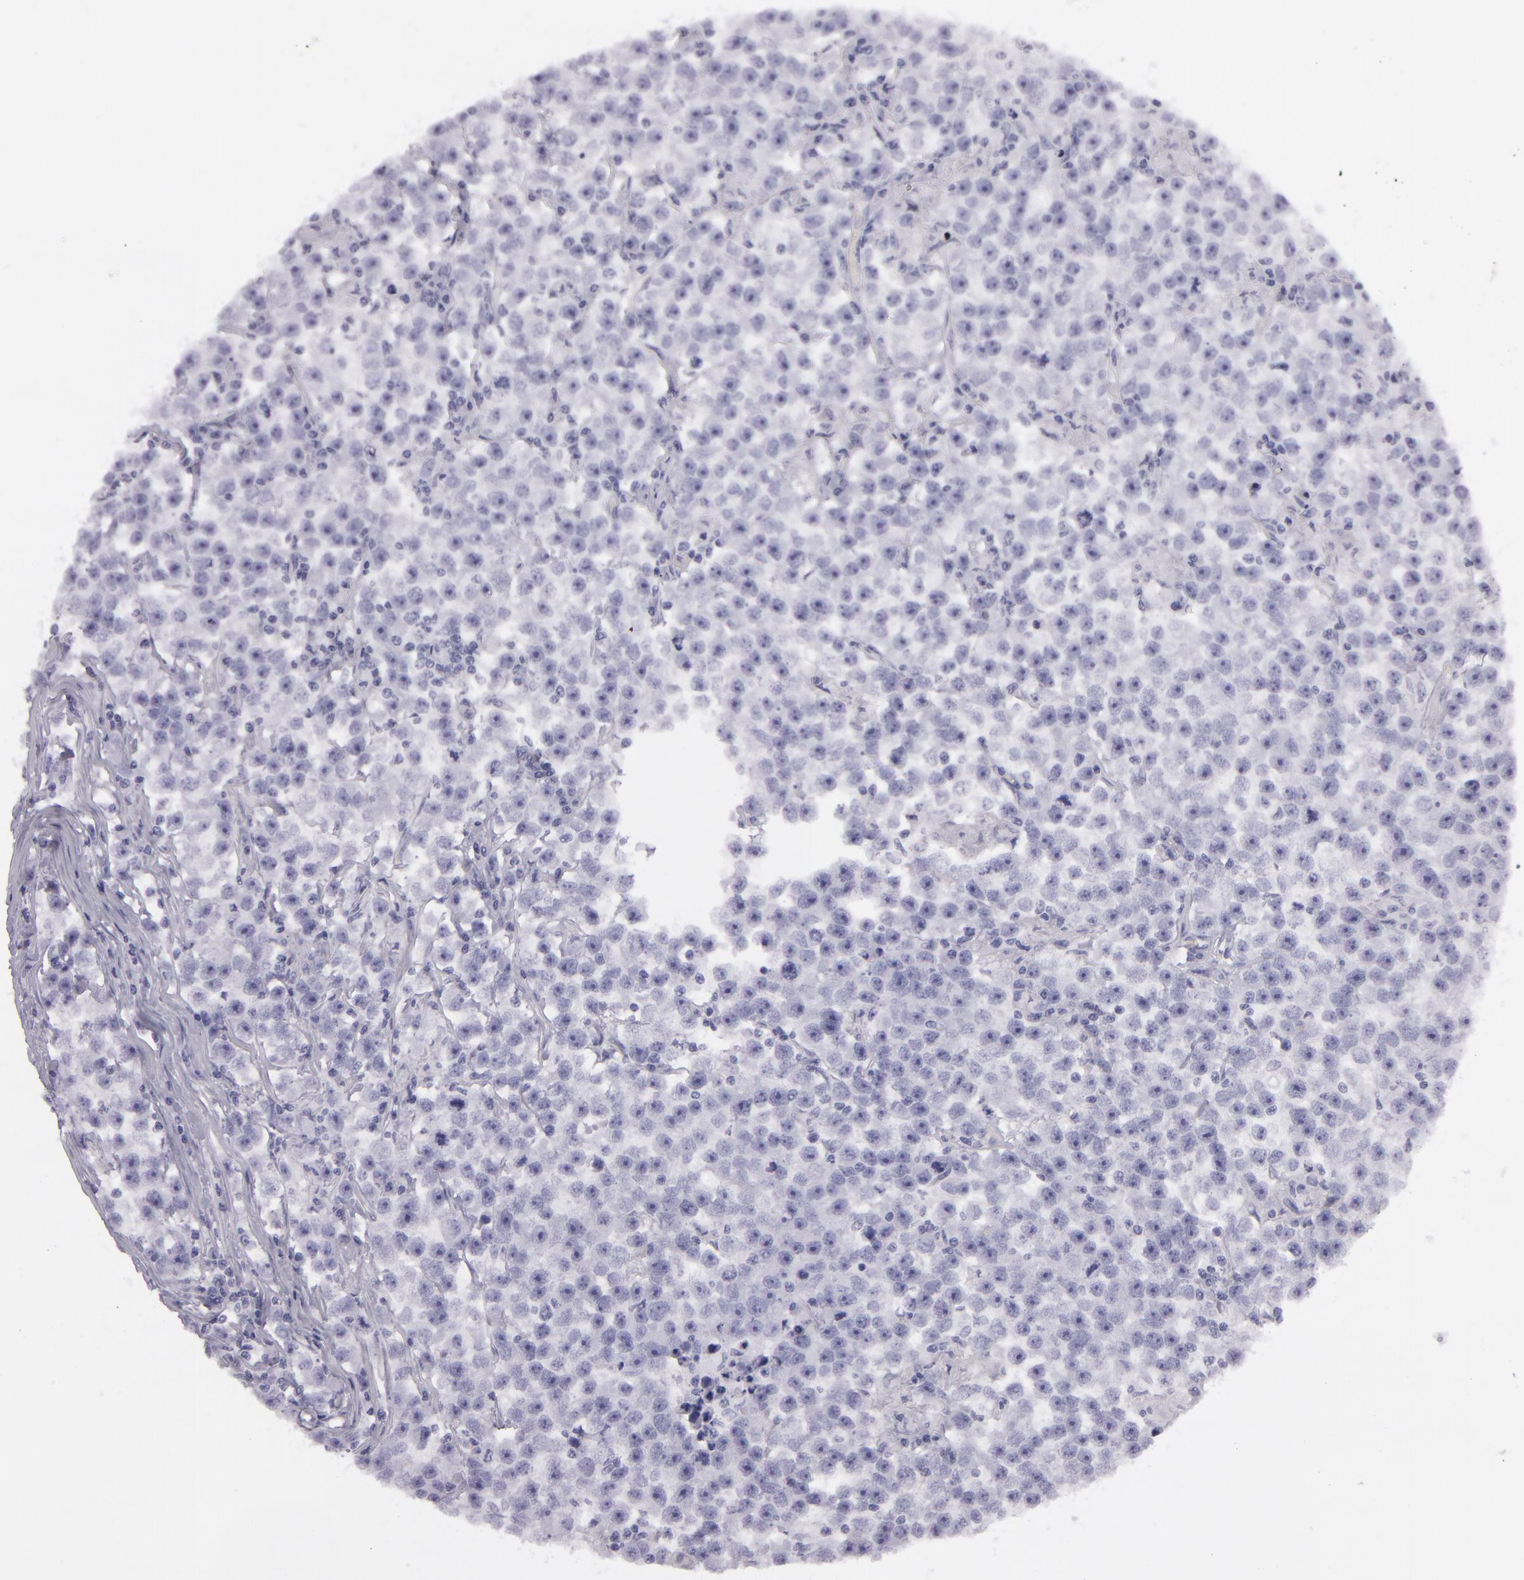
{"staining": {"intensity": "negative", "quantity": "none", "location": "none"}, "tissue": "testis cancer", "cell_type": "Tumor cells", "image_type": "cancer", "snomed": [{"axis": "morphology", "description": "Seminoma, NOS"}, {"axis": "topography", "description": "Testis"}], "caption": "This is an immunohistochemistry photomicrograph of human testis seminoma. There is no positivity in tumor cells.", "gene": "BCL10", "patient": {"sex": "male", "age": 33}}